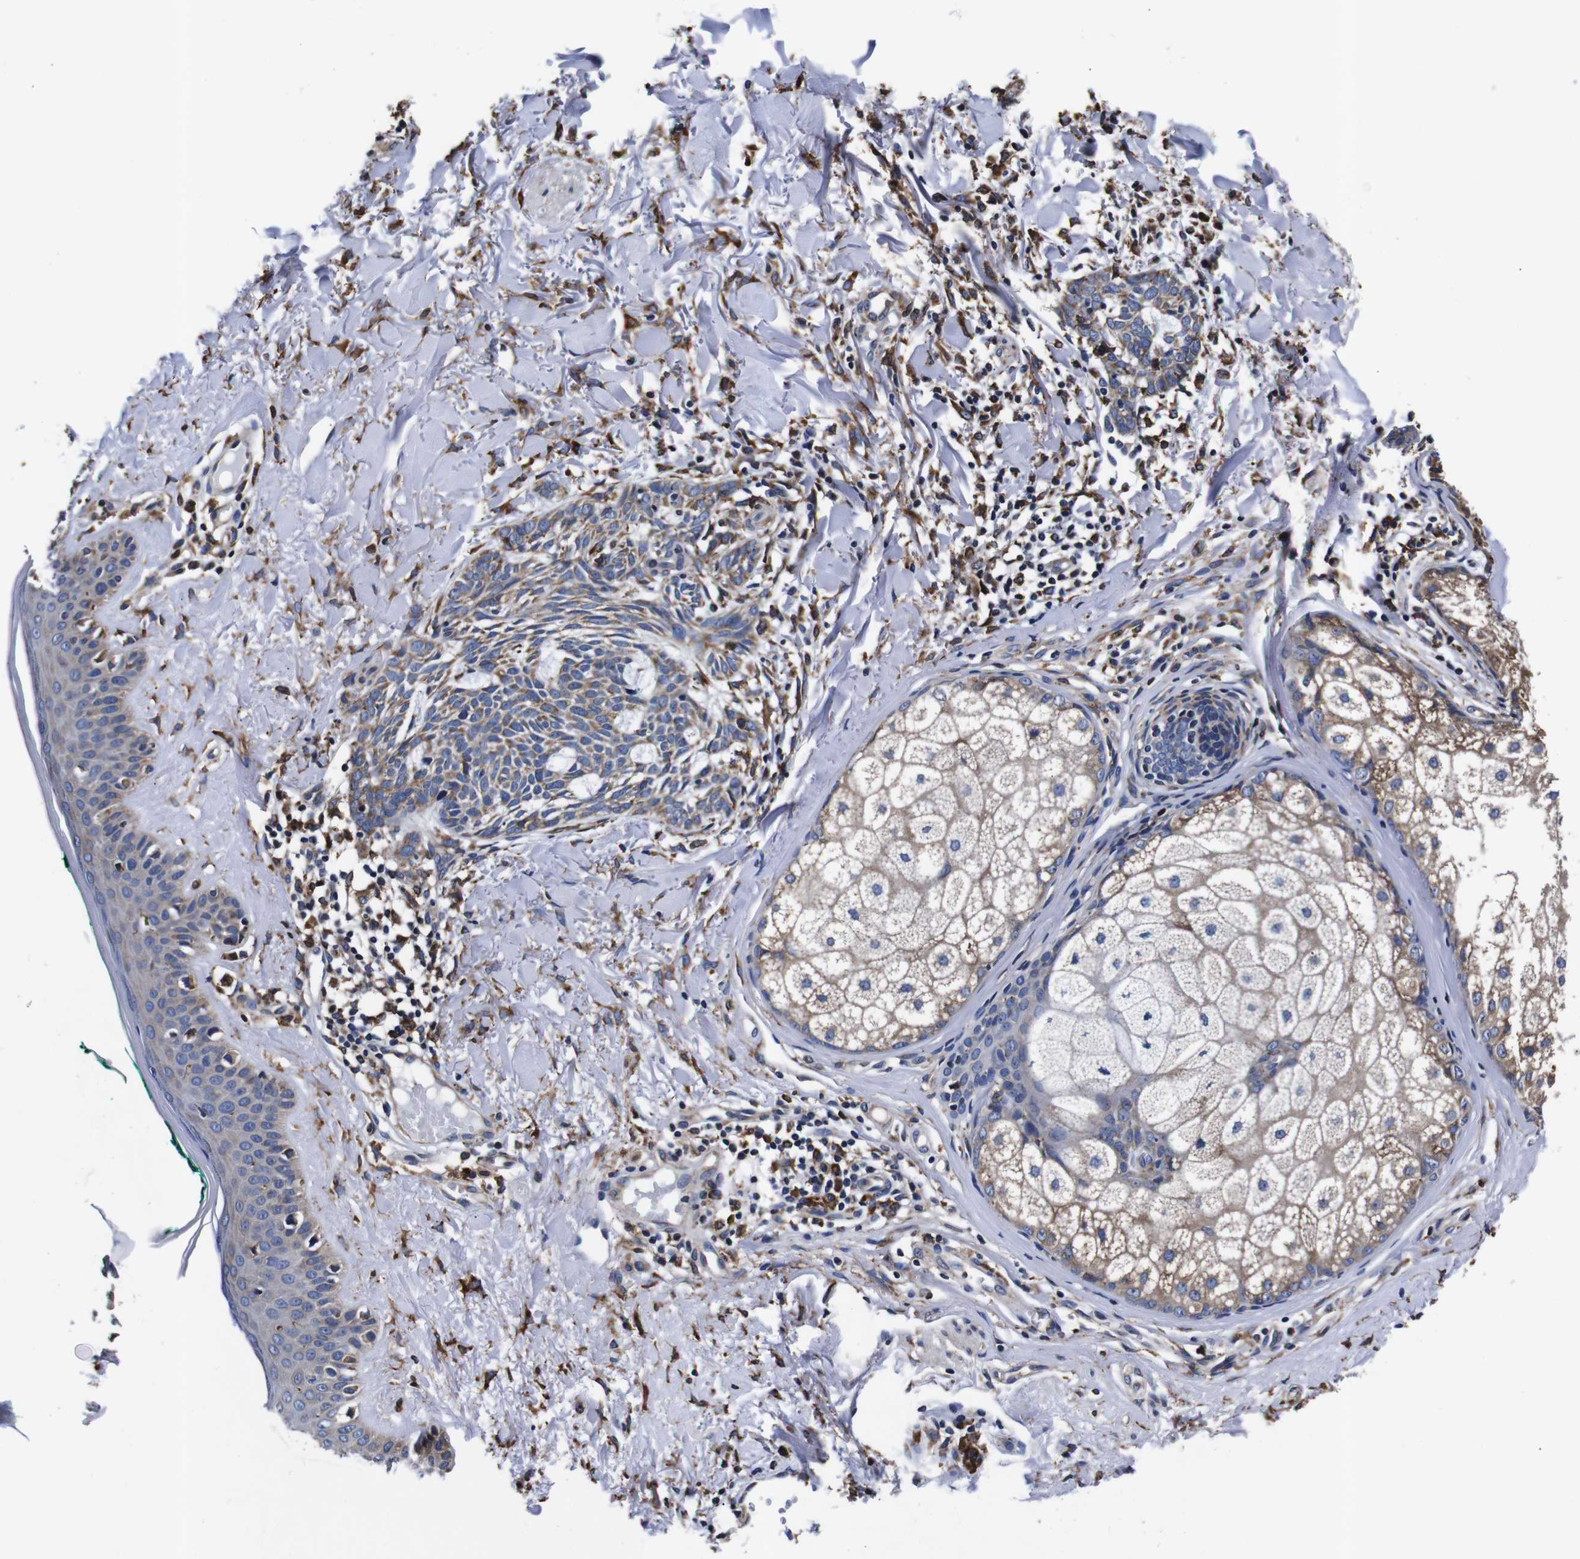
{"staining": {"intensity": "moderate", "quantity": ">75%", "location": "cytoplasmic/membranous"}, "tissue": "skin cancer", "cell_type": "Tumor cells", "image_type": "cancer", "snomed": [{"axis": "morphology", "description": "Basal cell carcinoma"}, {"axis": "topography", "description": "Skin"}], "caption": "Immunohistochemistry (IHC) photomicrograph of neoplastic tissue: human skin cancer stained using immunohistochemistry (IHC) reveals medium levels of moderate protein expression localized specifically in the cytoplasmic/membranous of tumor cells, appearing as a cytoplasmic/membranous brown color.", "gene": "PPIB", "patient": {"sex": "male", "age": 43}}